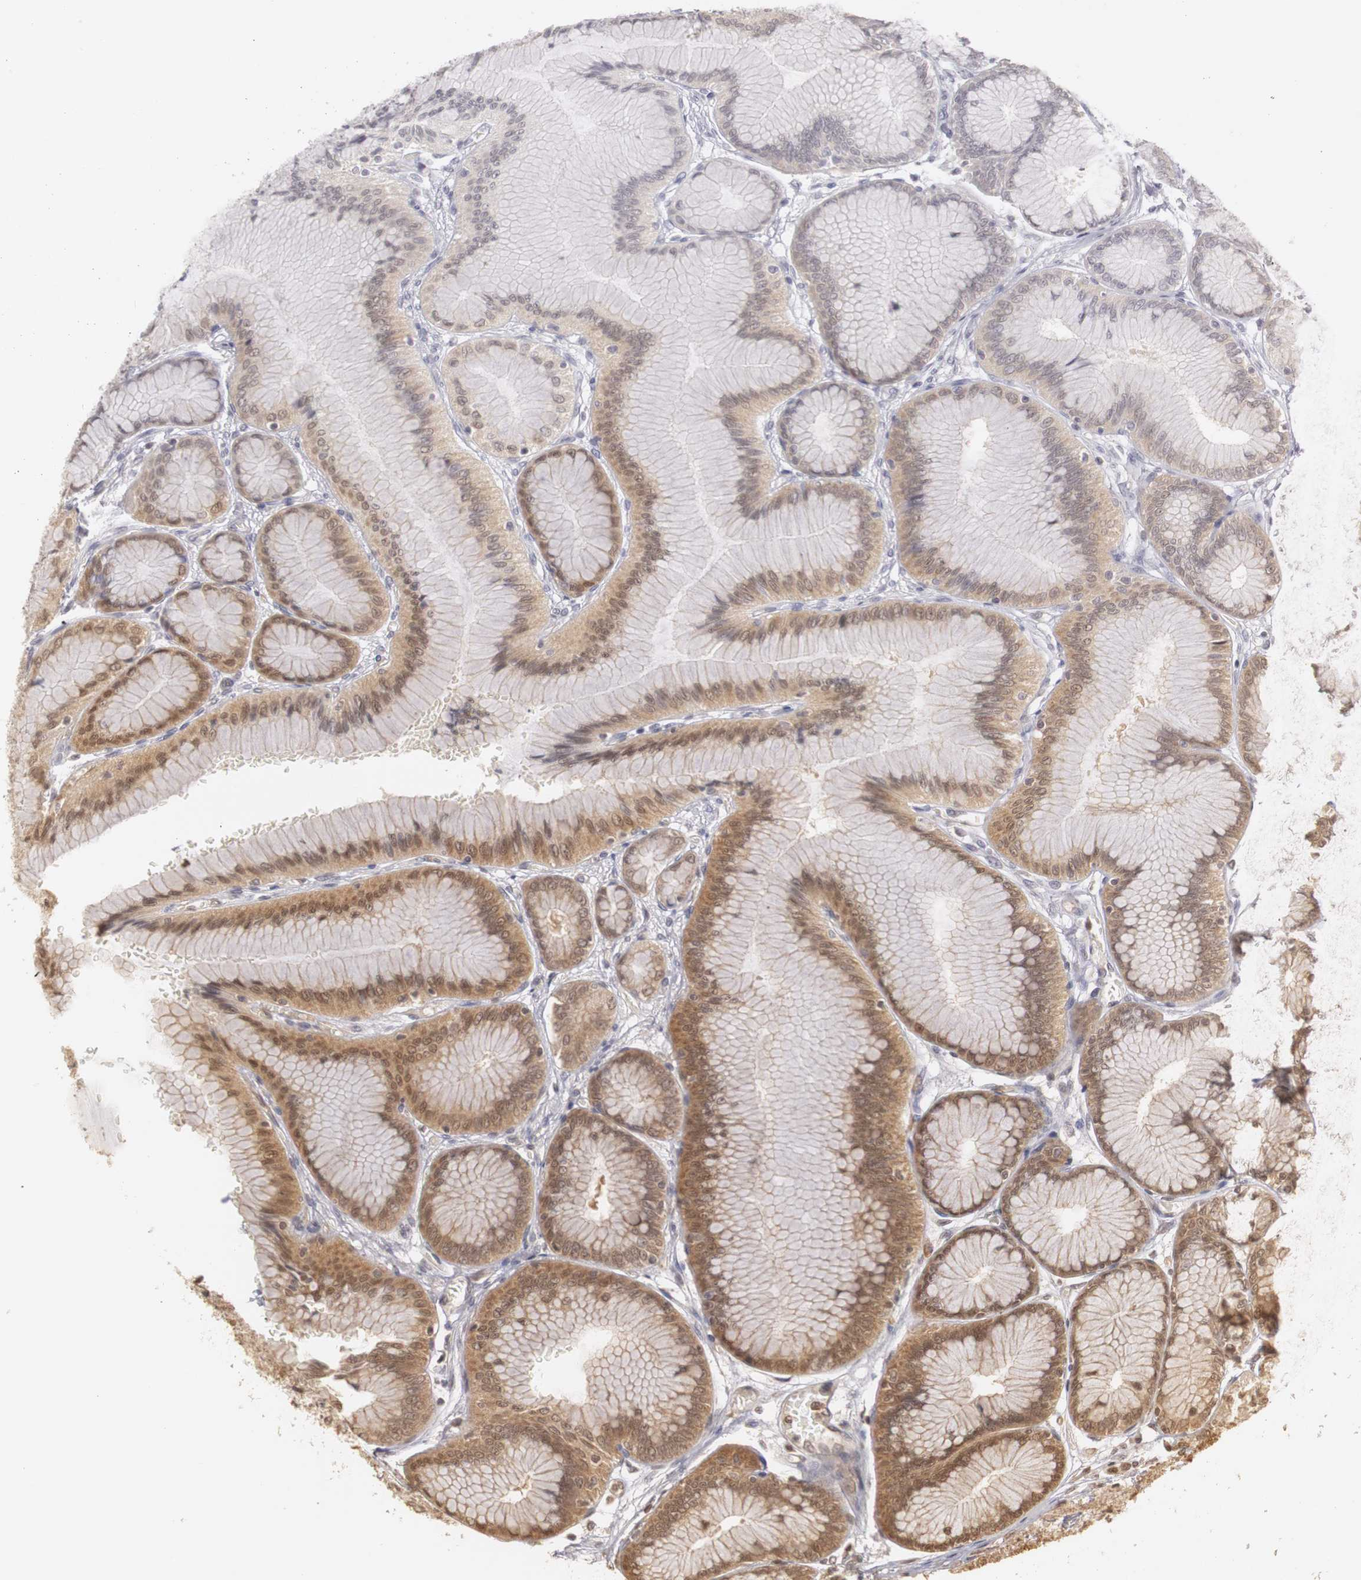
{"staining": {"intensity": "moderate", "quantity": ">75%", "location": "cytoplasmic/membranous,nuclear"}, "tissue": "stomach", "cell_type": "Glandular cells", "image_type": "normal", "snomed": [{"axis": "morphology", "description": "Normal tissue, NOS"}, {"axis": "morphology", "description": "Adenocarcinoma, NOS"}, {"axis": "topography", "description": "Stomach"}, {"axis": "topography", "description": "Stomach, lower"}], "caption": "Immunohistochemistry (IHC) photomicrograph of normal stomach: human stomach stained using immunohistochemistry shows medium levels of moderate protein expression localized specifically in the cytoplasmic/membranous,nuclear of glandular cells, appearing as a cytoplasmic/membranous,nuclear brown color.", "gene": "PLEKHA1", "patient": {"sex": "female", "age": 65}}